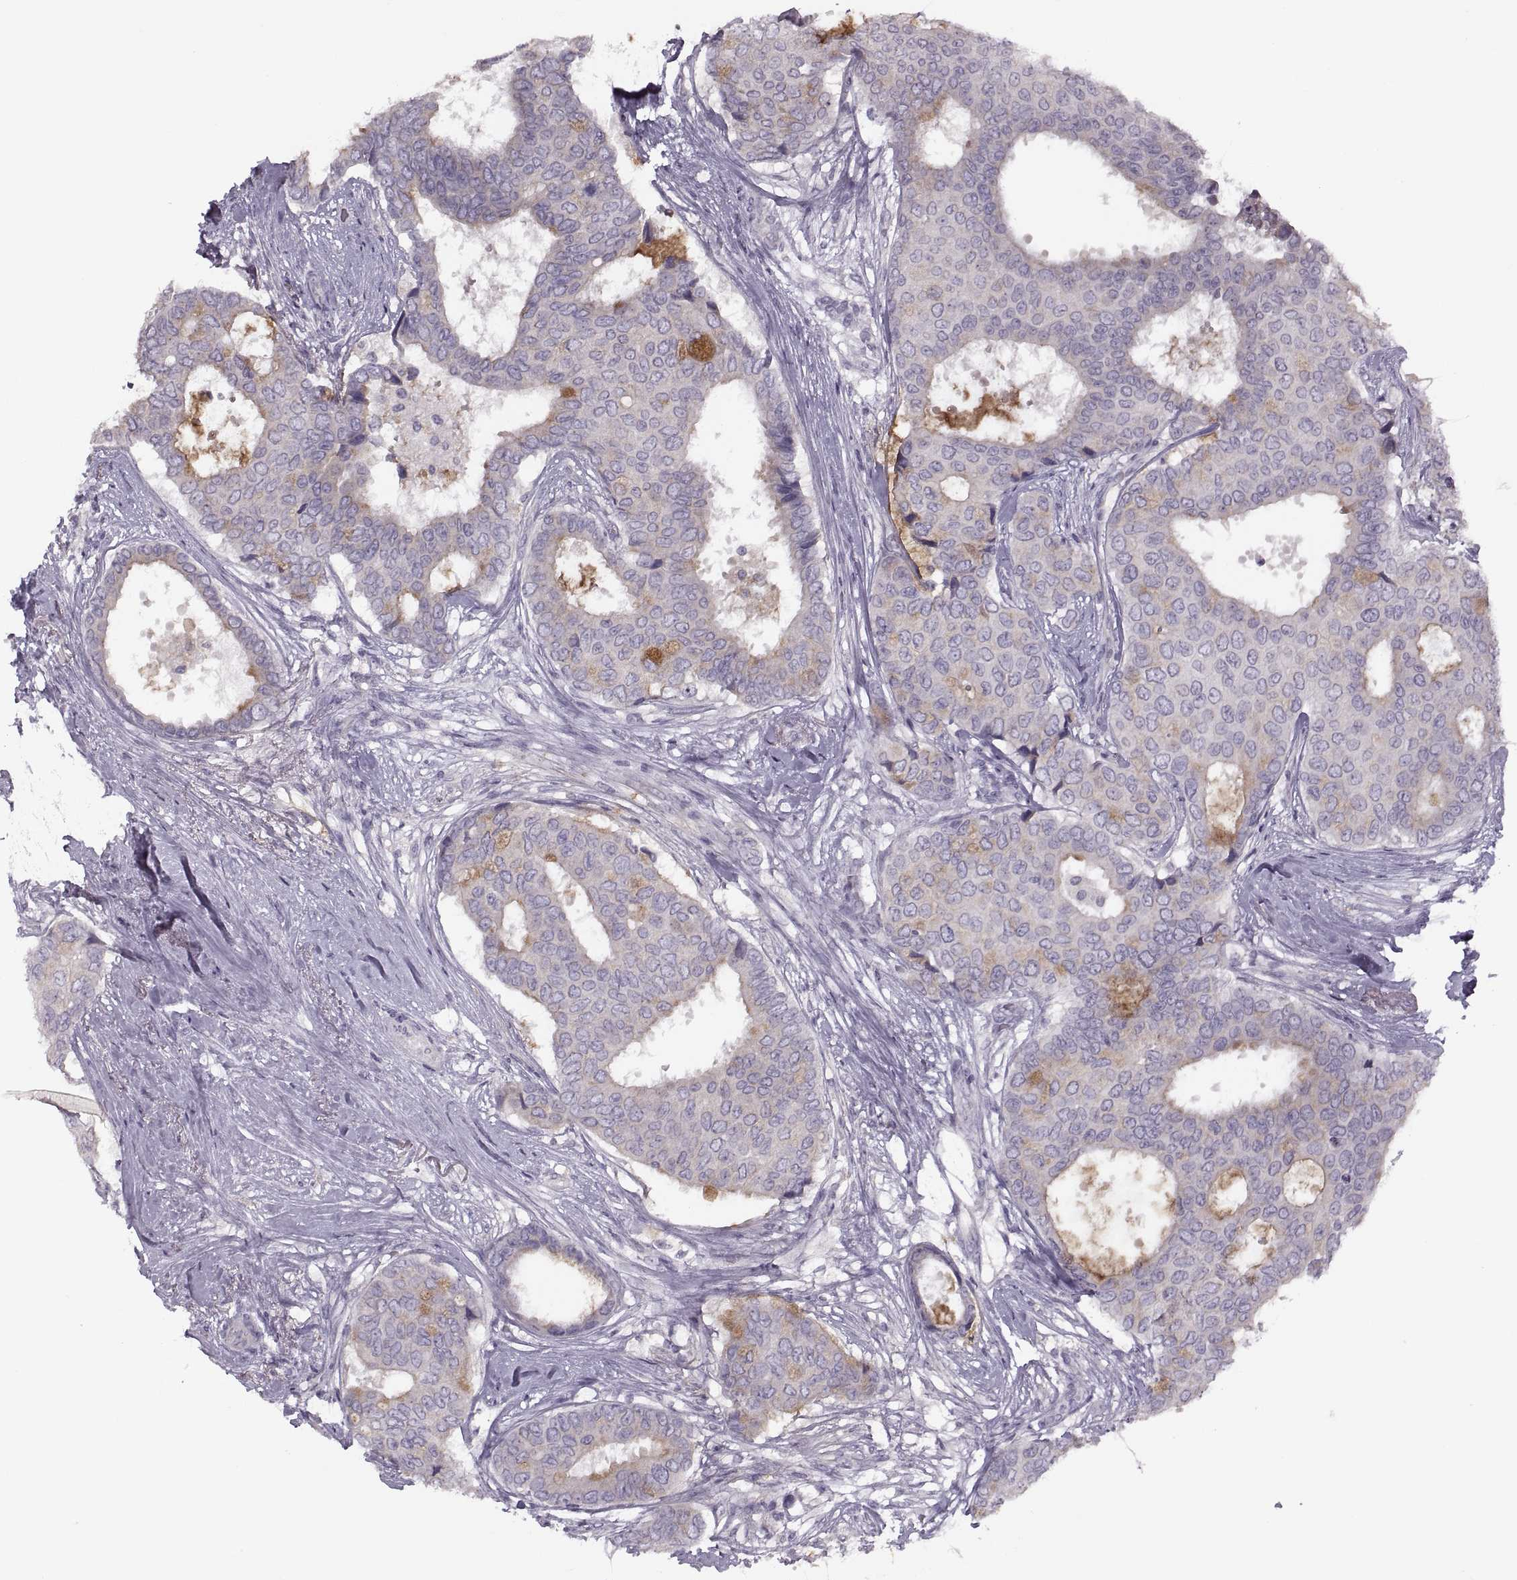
{"staining": {"intensity": "moderate", "quantity": "<25%", "location": "cytoplasmic/membranous"}, "tissue": "breast cancer", "cell_type": "Tumor cells", "image_type": "cancer", "snomed": [{"axis": "morphology", "description": "Duct carcinoma"}, {"axis": "topography", "description": "Breast"}], "caption": "Moderate cytoplasmic/membranous expression for a protein is present in approximately <25% of tumor cells of breast cancer using immunohistochemistry.", "gene": "H2AP", "patient": {"sex": "female", "age": 75}}